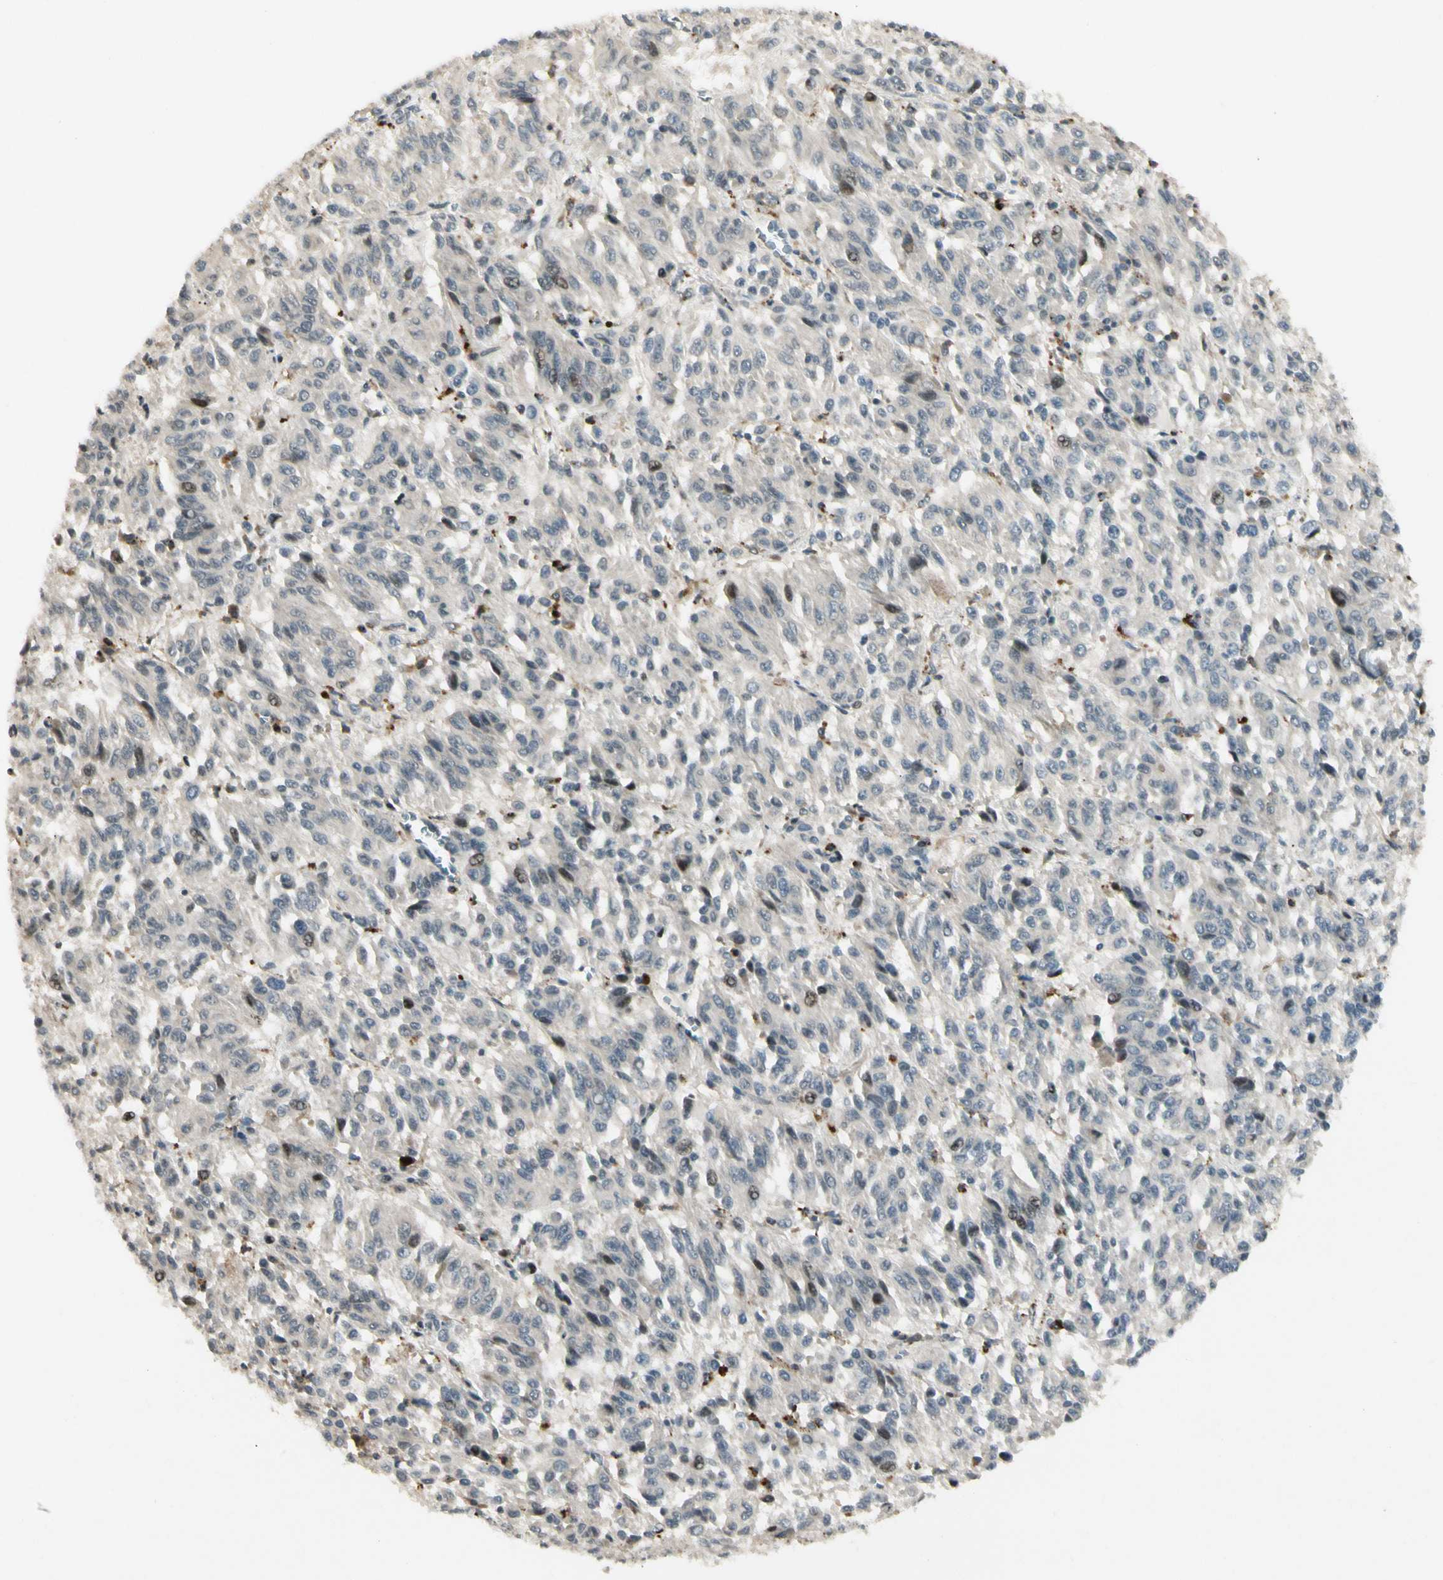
{"staining": {"intensity": "negative", "quantity": "none", "location": "none"}, "tissue": "melanoma", "cell_type": "Tumor cells", "image_type": "cancer", "snomed": [{"axis": "morphology", "description": "Malignant melanoma, Metastatic site"}, {"axis": "topography", "description": "Lung"}], "caption": "Immunohistochemistry photomicrograph of neoplastic tissue: melanoma stained with DAB (3,3'-diaminobenzidine) displays no significant protein staining in tumor cells. (DAB (3,3'-diaminobenzidine) IHC visualized using brightfield microscopy, high magnification).", "gene": "FNDC3B", "patient": {"sex": "male", "age": 64}}